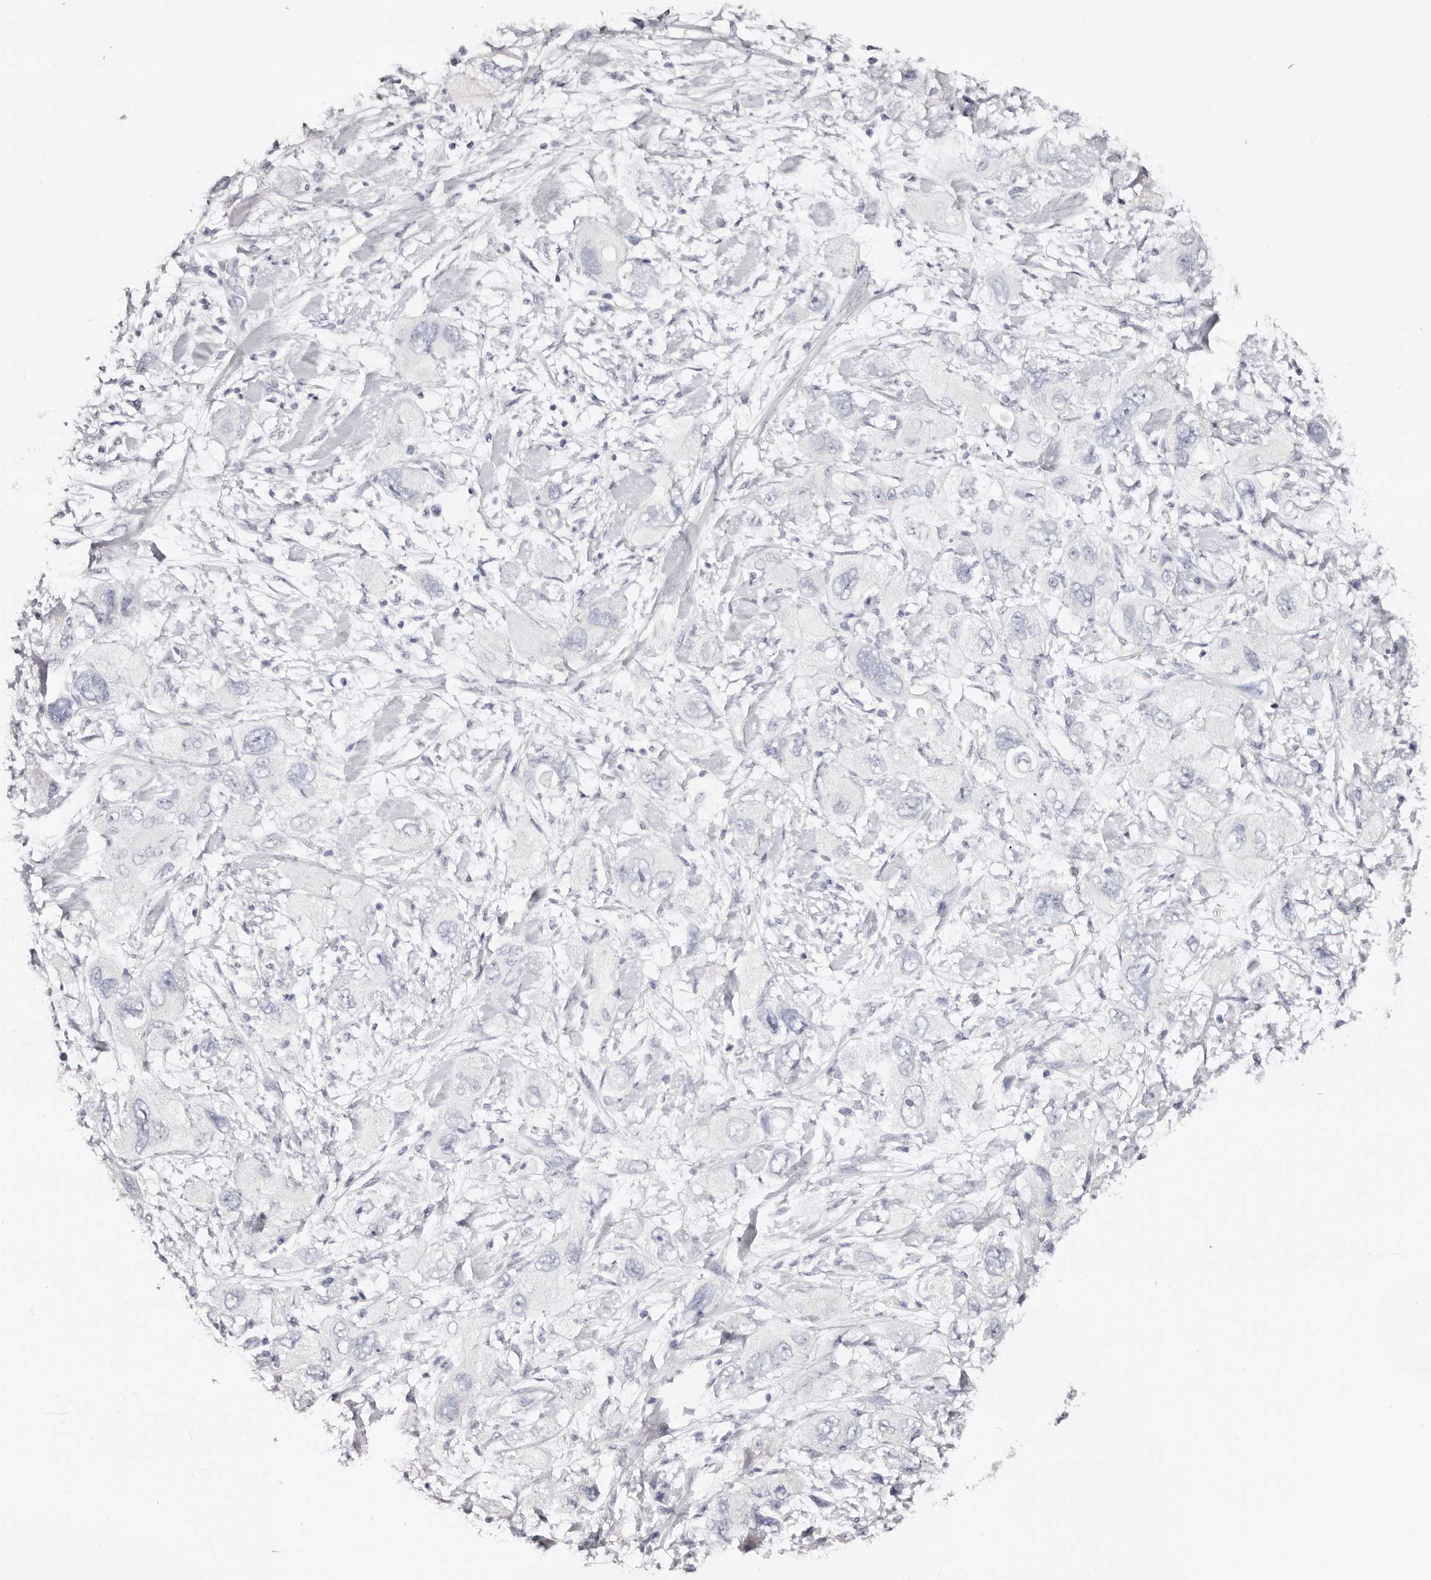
{"staining": {"intensity": "negative", "quantity": "none", "location": "none"}, "tissue": "pancreatic cancer", "cell_type": "Tumor cells", "image_type": "cancer", "snomed": [{"axis": "morphology", "description": "Adenocarcinoma, NOS"}, {"axis": "topography", "description": "Pancreas"}], "caption": "Photomicrograph shows no significant protein expression in tumor cells of pancreatic cancer.", "gene": "AKNAD1", "patient": {"sex": "female", "age": 73}}